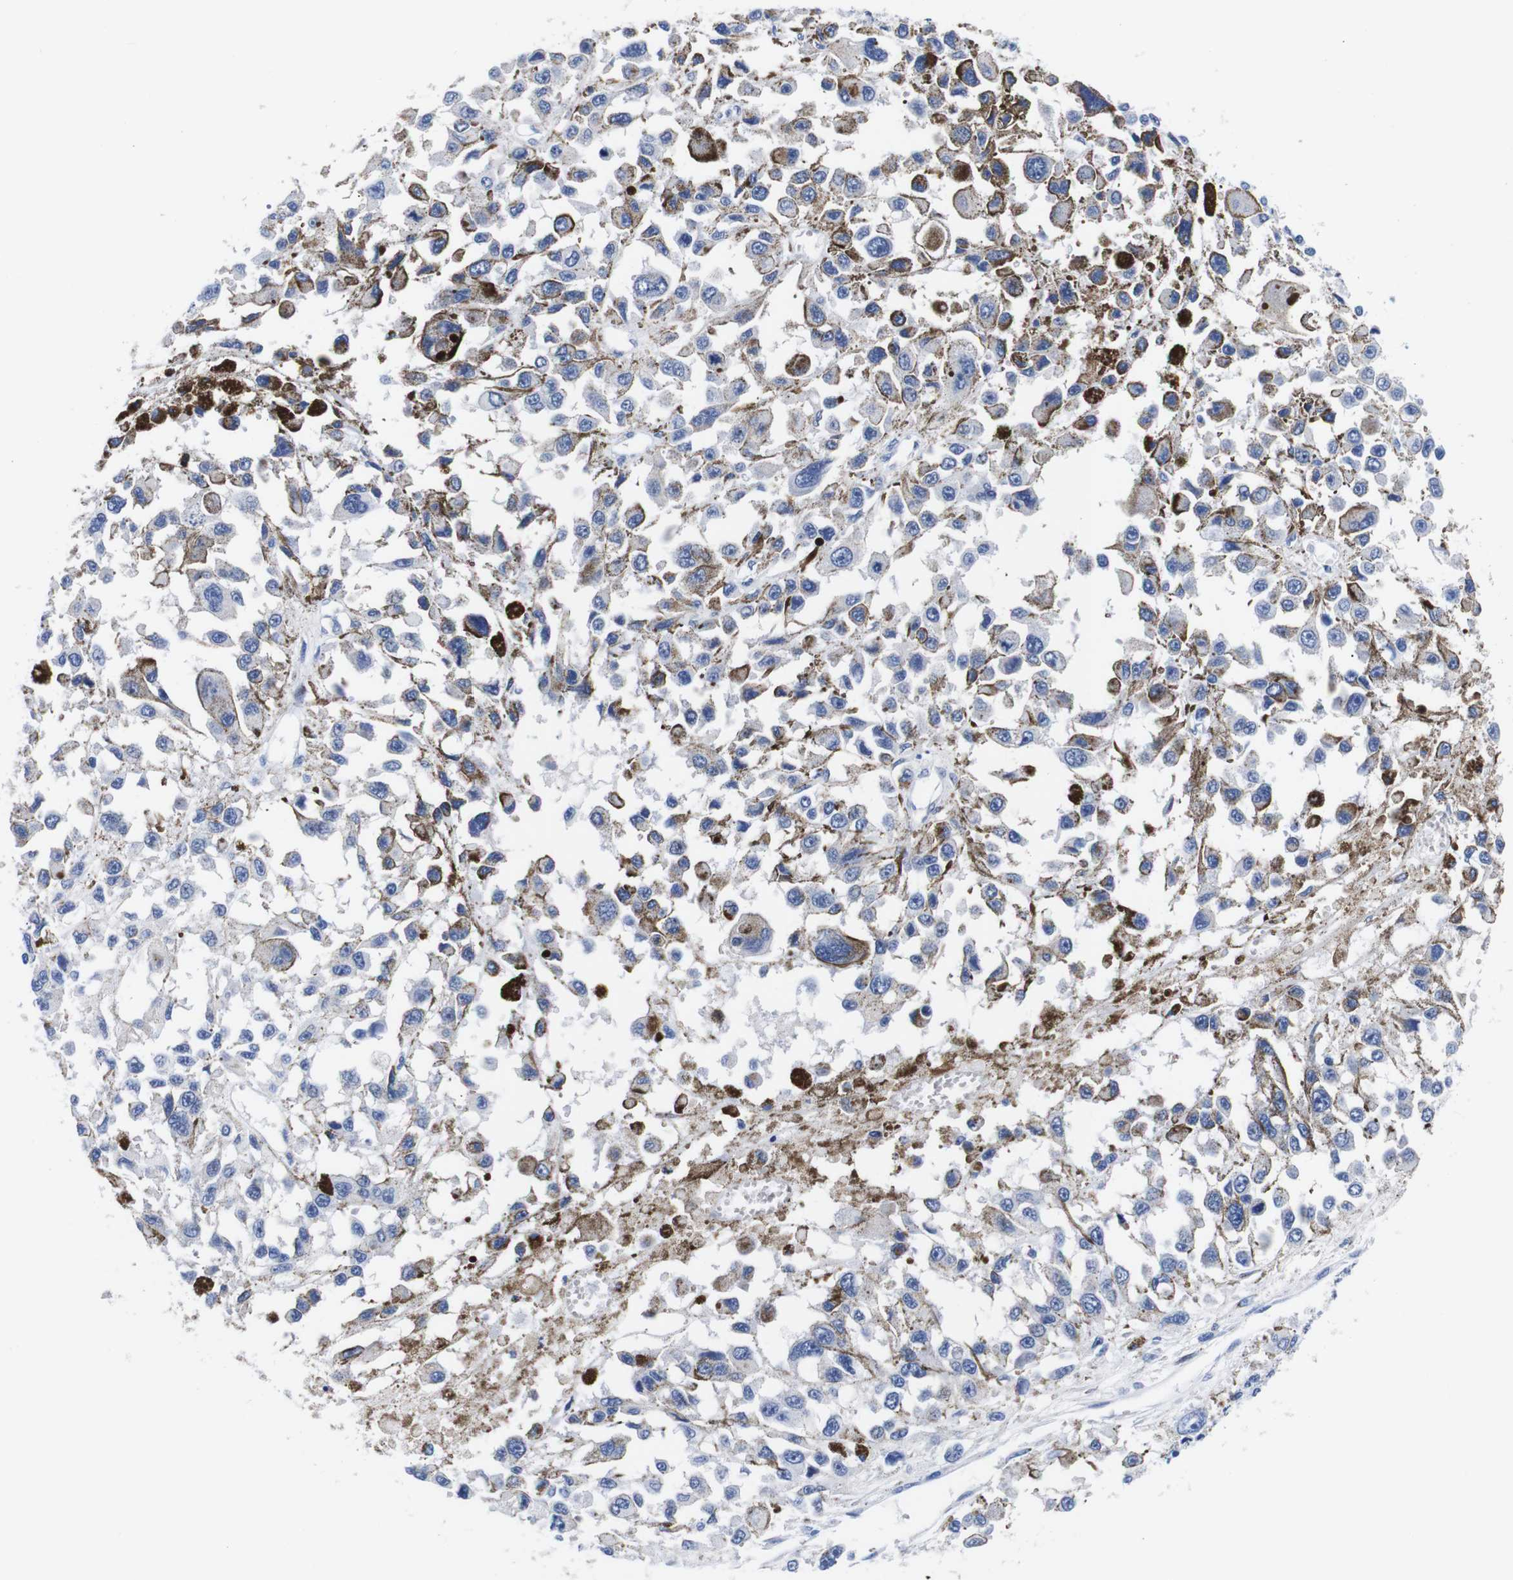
{"staining": {"intensity": "negative", "quantity": "none", "location": "none"}, "tissue": "melanoma", "cell_type": "Tumor cells", "image_type": "cancer", "snomed": [{"axis": "morphology", "description": "Malignant melanoma, Metastatic site"}, {"axis": "topography", "description": "Lymph node"}], "caption": "High power microscopy micrograph of an immunohistochemistry image of melanoma, revealing no significant expression in tumor cells.", "gene": "HLA-DMB", "patient": {"sex": "male", "age": 59}}